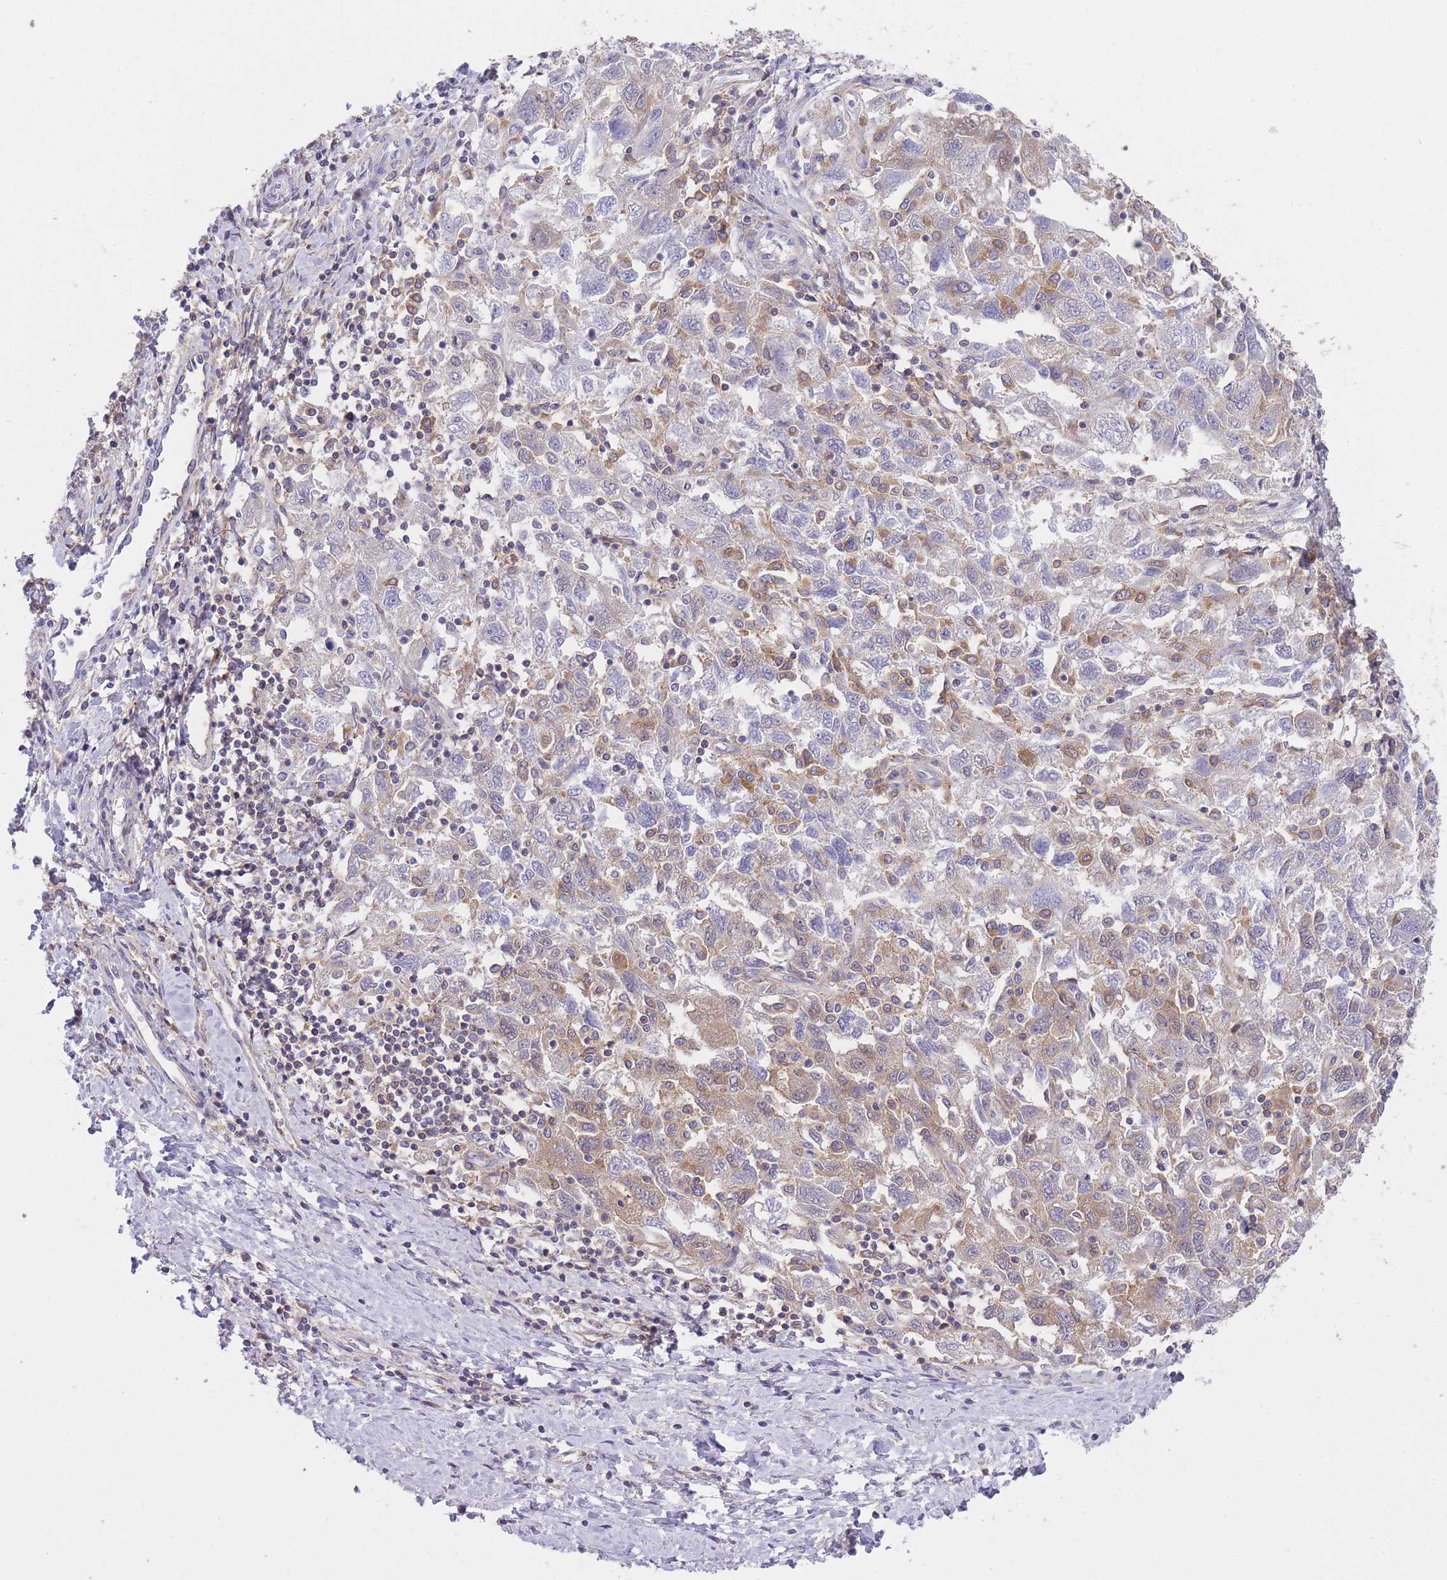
{"staining": {"intensity": "weak", "quantity": "<25%", "location": "cytoplasmic/membranous"}, "tissue": "ovarian cancer", "cell_type": "Tumor cells", "image_type": "cancer", "snomed": [{"axis": "morphology", "description": "Carcinoma, NOS"}, {"axis": "morphology", "description": "Cystadenocarcinoma, serous, NOS"}, {"axis": "topography", "description": "Ovary"}], "caption": "IHC of ovarian carcinoma exhibits no staining in tumor cells.", "gene": "PRKAR1A", "patient": {"sex": "female", "age": 69}}